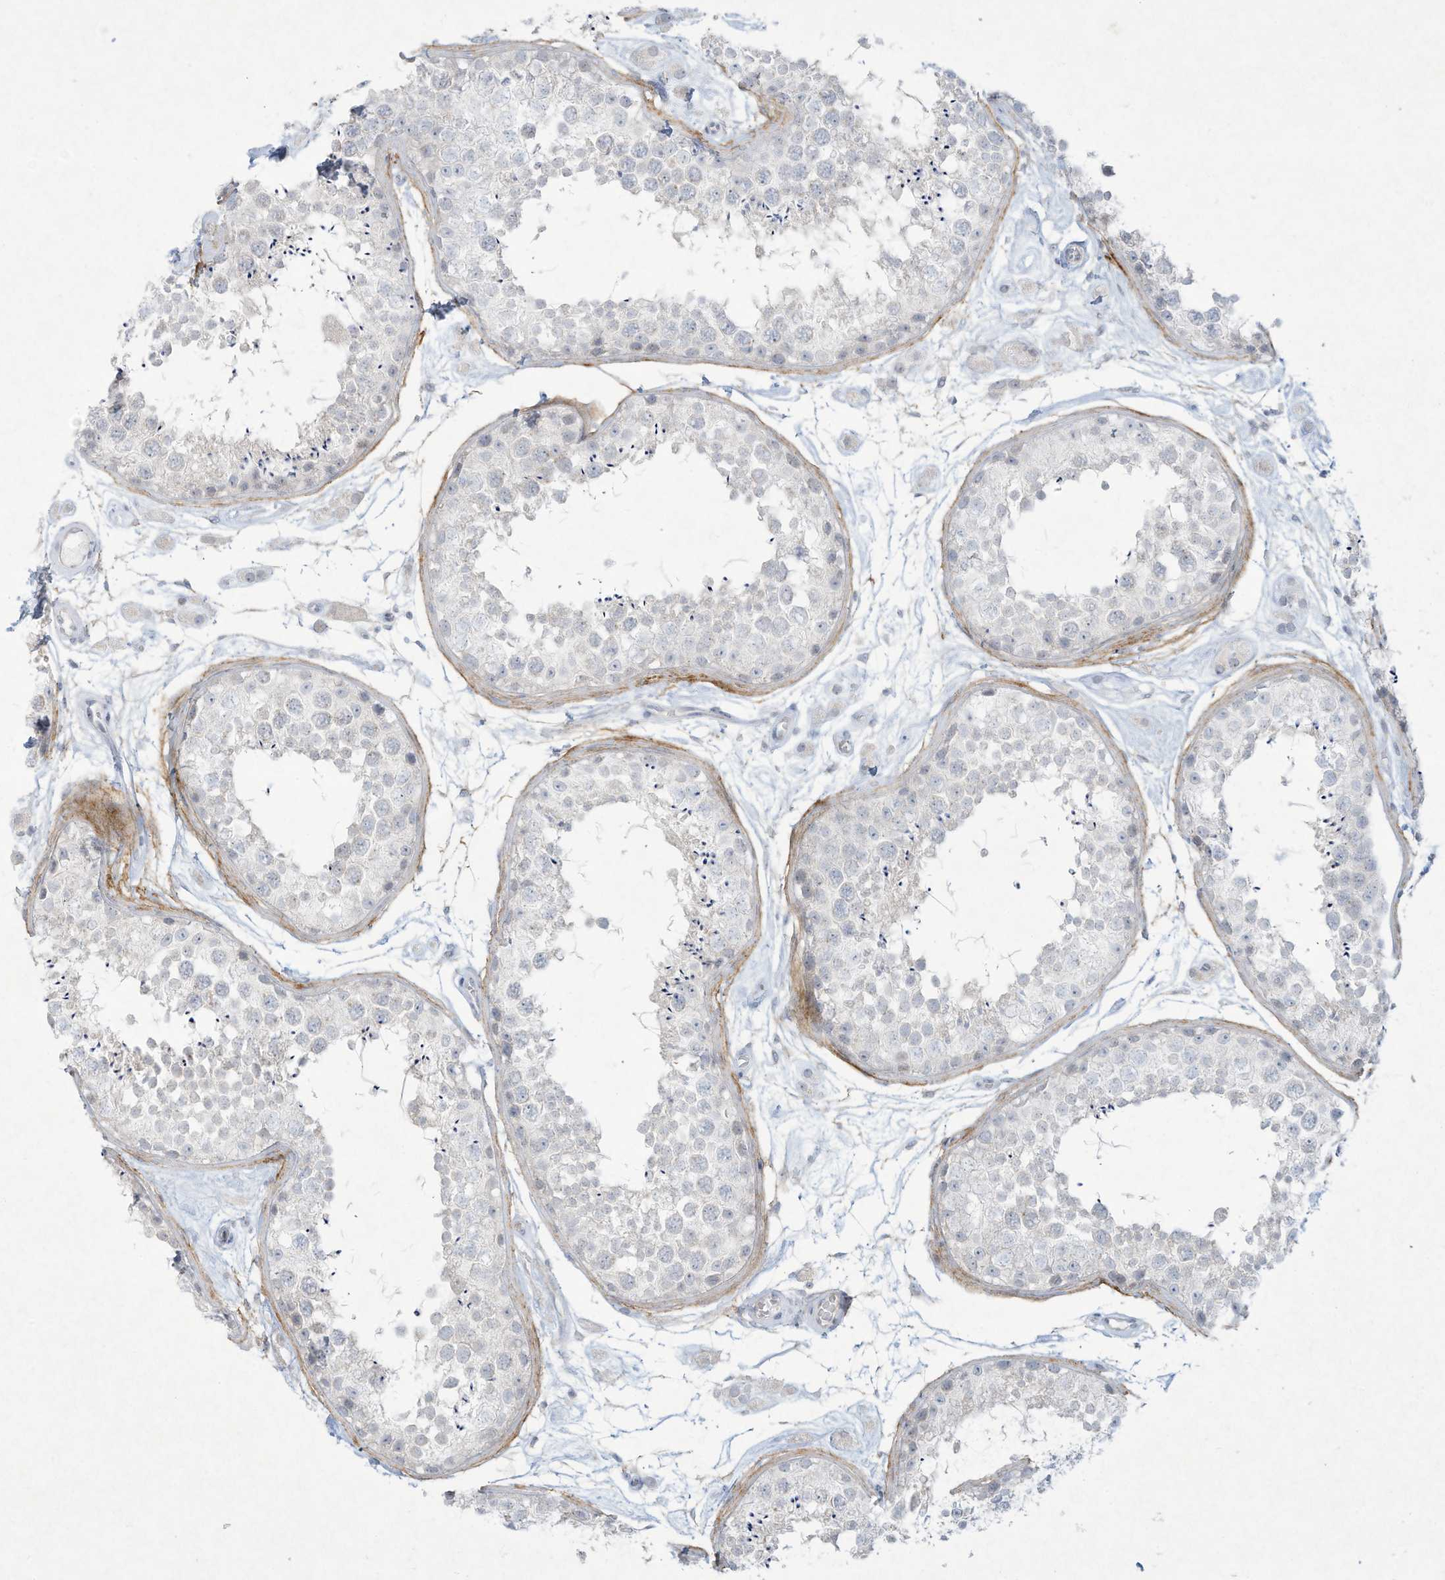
{"staining": {"intensity": "negative", "quantity": "none", "location": "none"}, "tissue": "testis", "cell_type": "Cells in seminiferous ducts", "image_type": "normal", "snomed": [{"axis": "morphology", "description": "Normal tissue, NOS"}, {"axis": "topography", "description": "Testis"}], "caption": "DAB immunohistochemical staining of normal testis demonstrates no significant positivity in cells in seminiferous ducts.", "gene": "PAX6", "patient": {"sex": "male", "age": 25}}